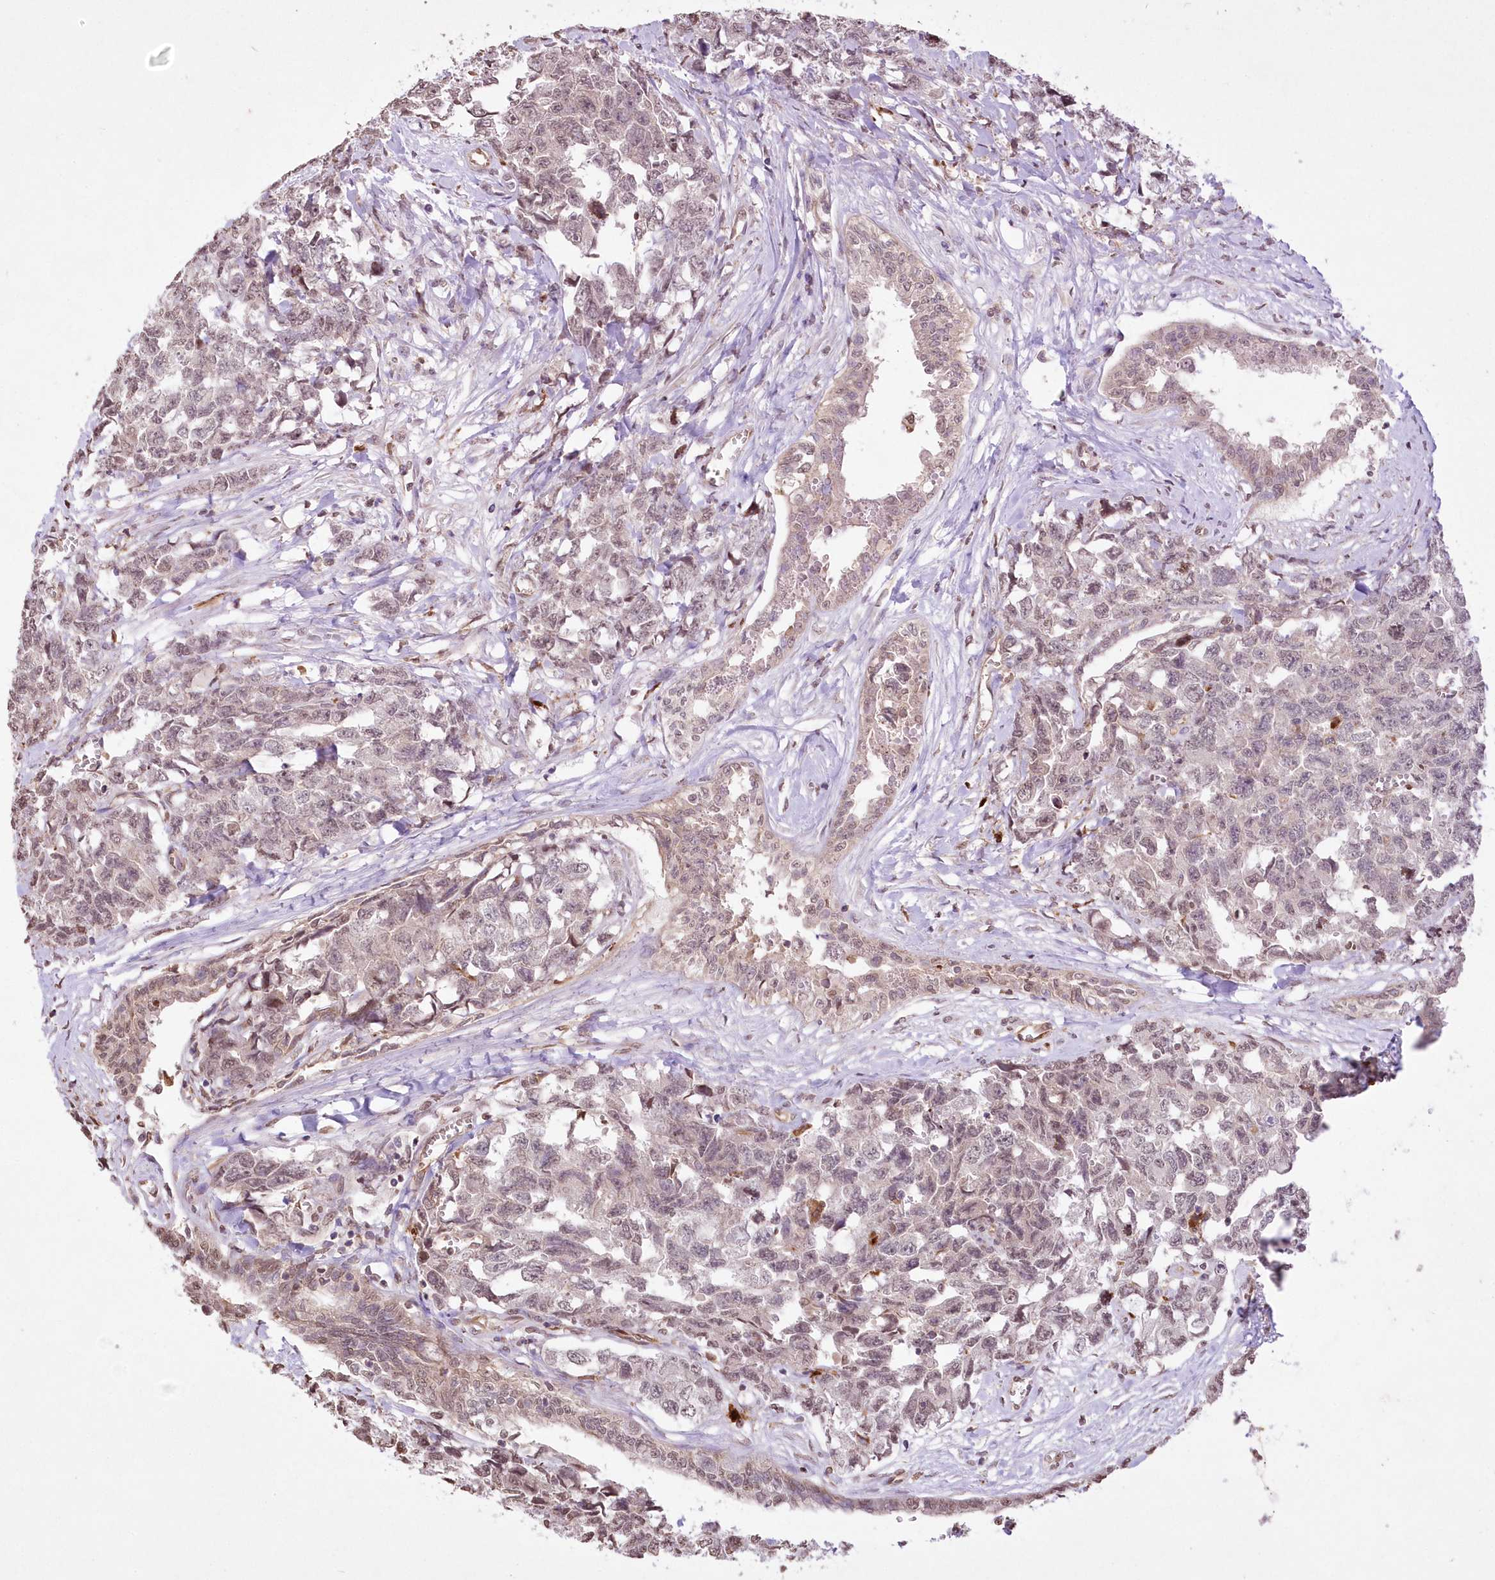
{"staining": {"intensity": "weak", "quantity": "25%-75%", "location": "nuclear"}, "tissue": "testis cancer", "cell_type": "Tumor cells", "image_type": "cancer", "snomed": [{"axis": "morphology", "description": "Carcinoma, Embryonal, NOS"}, {"axis": "topography", "description": "Testis"}], "caption": "An immunohistochemistry (IHC) micrograph of neoplastic tissue is shown. Protein staining in brown labels weak nuclear positivity in testis embryonal carcinoma within tumor cells.", "gene": "FCHO2", "patient": {"sex": "male", "age": 31}}